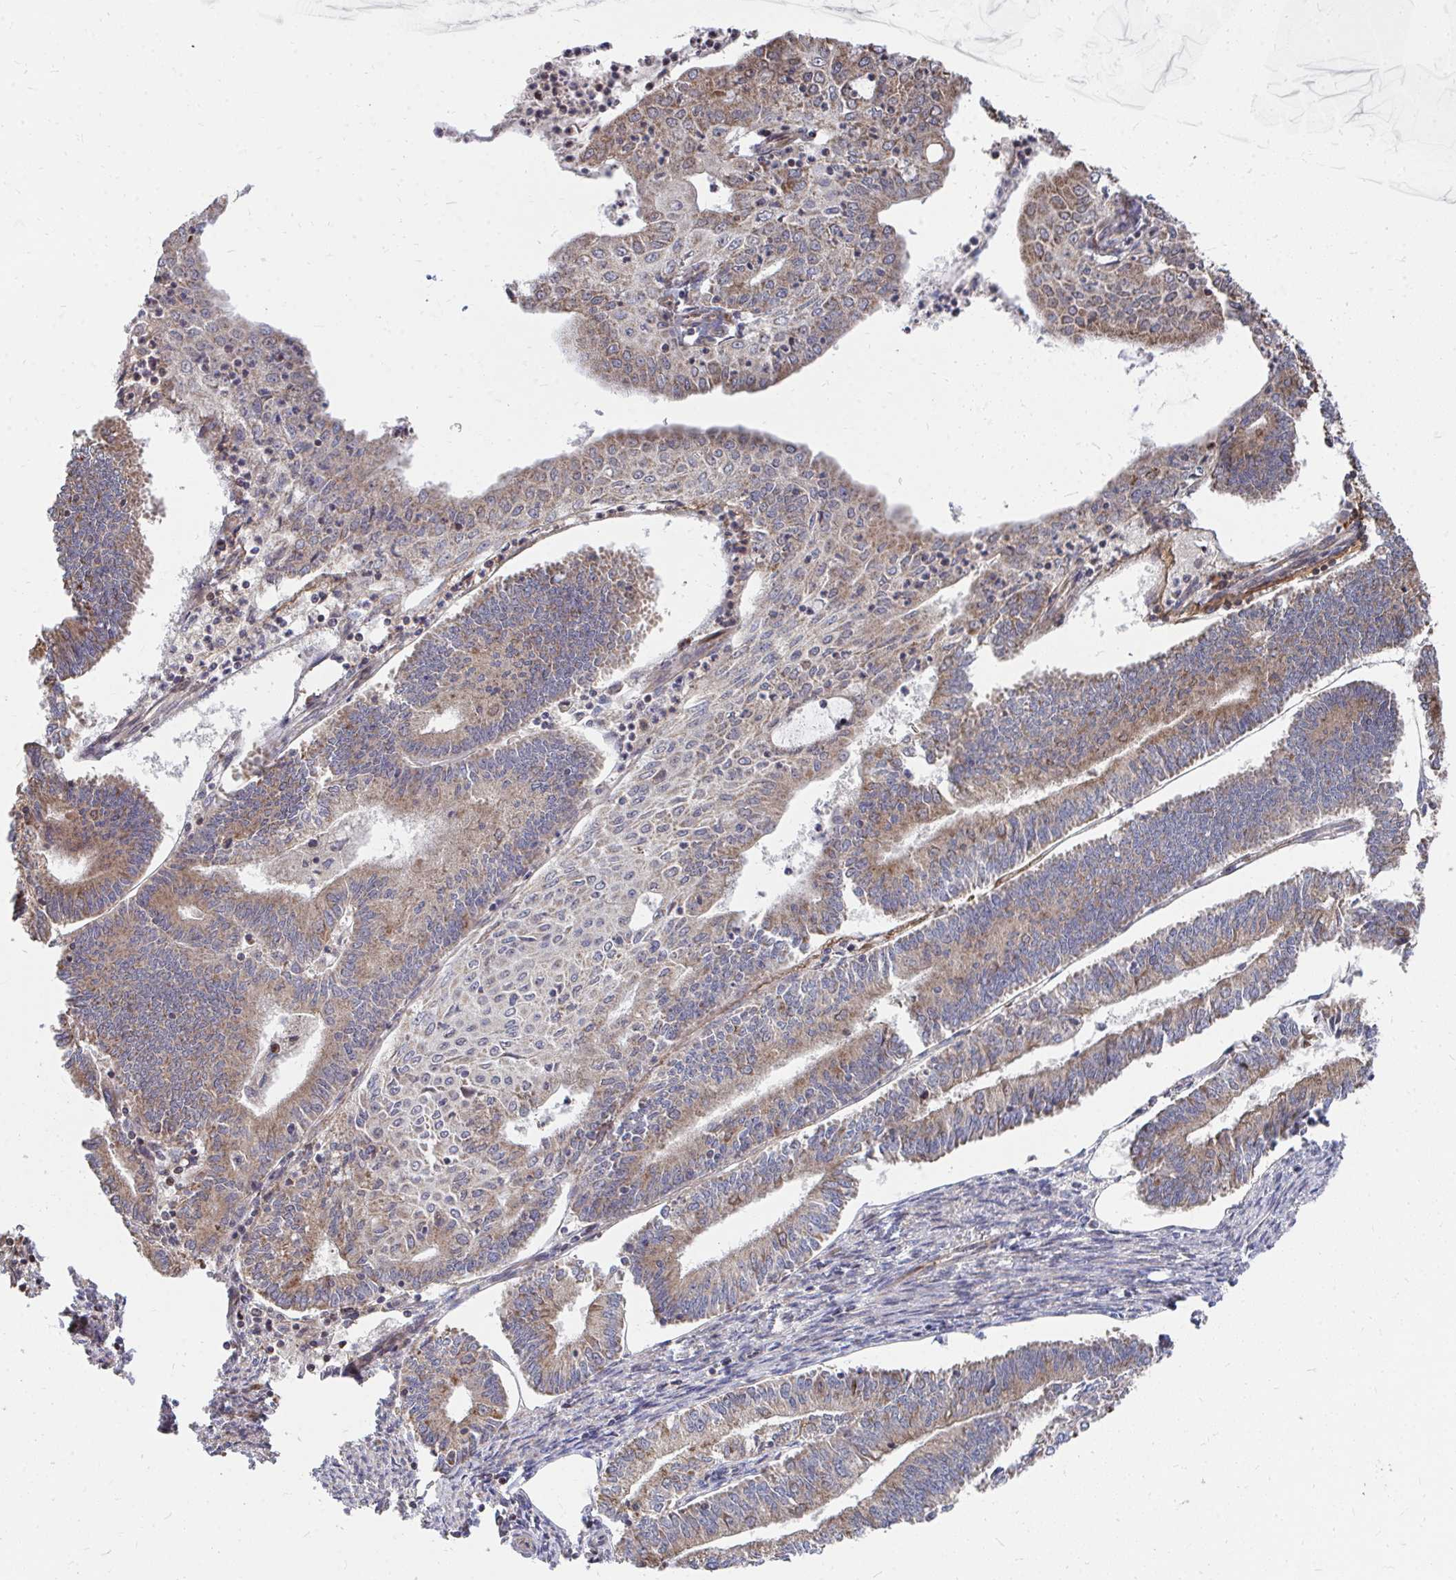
{"staining": {"intensity": "moderate", "quantity": ">75%", "location": "cytoplasmic/membranous"}, "tissue": "endometrial cancer", "cell_type": "Tumor cells", "image_type": "cancer", "snomed": [{"axis": "morphology", "description": "Adenocarcinoma, NOS"}, {"axis": "topography", "description": "Endometrium"}], "caption": "Endometrial cancer stained with a brown dye demonstrates moderate cytoplasmic/membranous positive positivity in approximately >75% of tumor cells.", "gene": "FAM89A", "patient": {"sex": "female", "age": 61}}